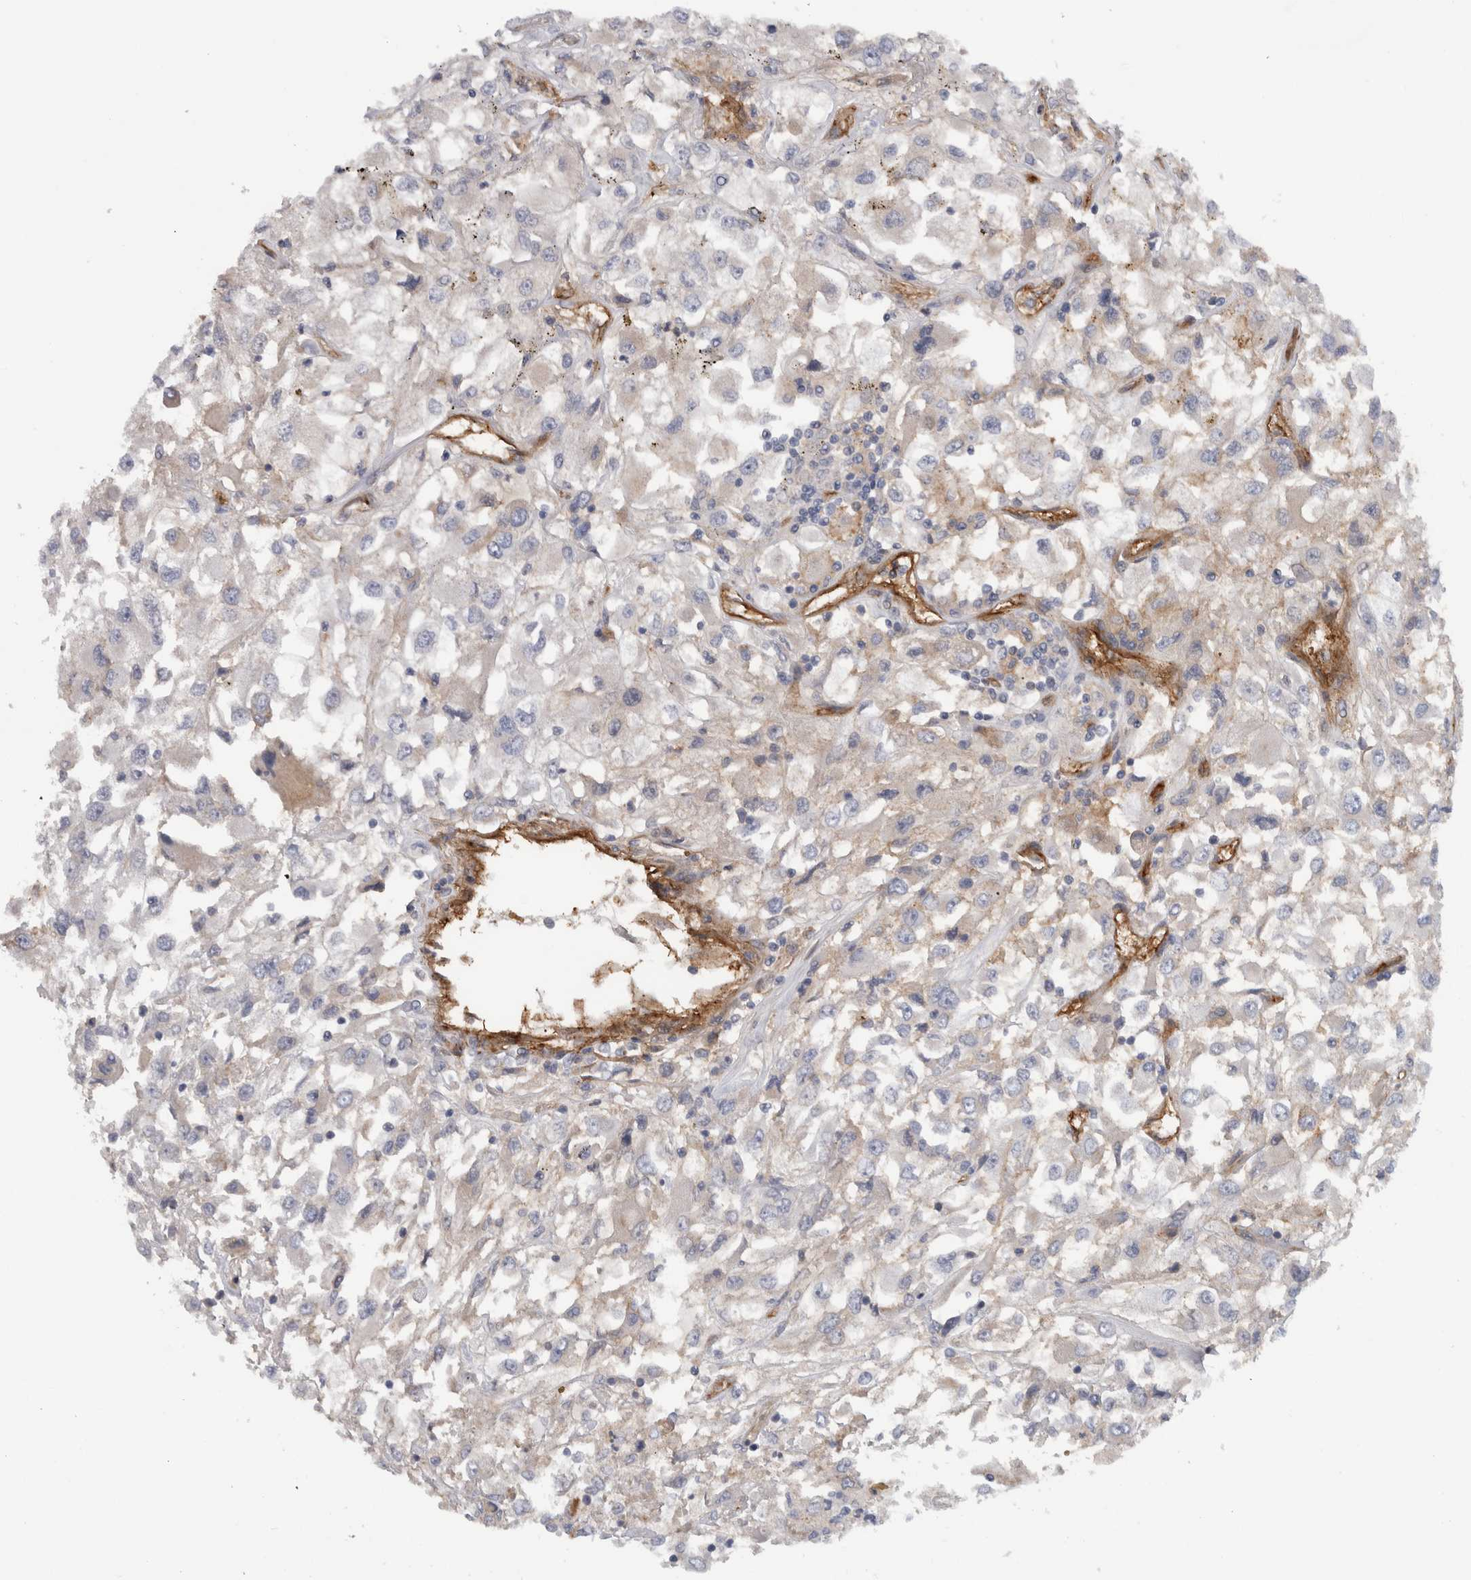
{"staining": {"intensity": "negative", "quantity": "none", "location": "none"}, "tissue": "renal cancer", "cell_type": "Tumor cells", "image_type": "cancer", "snomed": [{"axis": "morphology", "description": "Adenocarcinoma, NOS"}, {"axis": "topography", "description": "Kidney"}], "caption": "High magnification brightfield microscopy of renal cancer stained with DAB (3,3'-diaminobenzidine) (brown) and counterstained with hematoxylin (blue): tumor cells show no significant expression.", "gene": "CD59", "patient": {"sex": "female", "age": 52}}